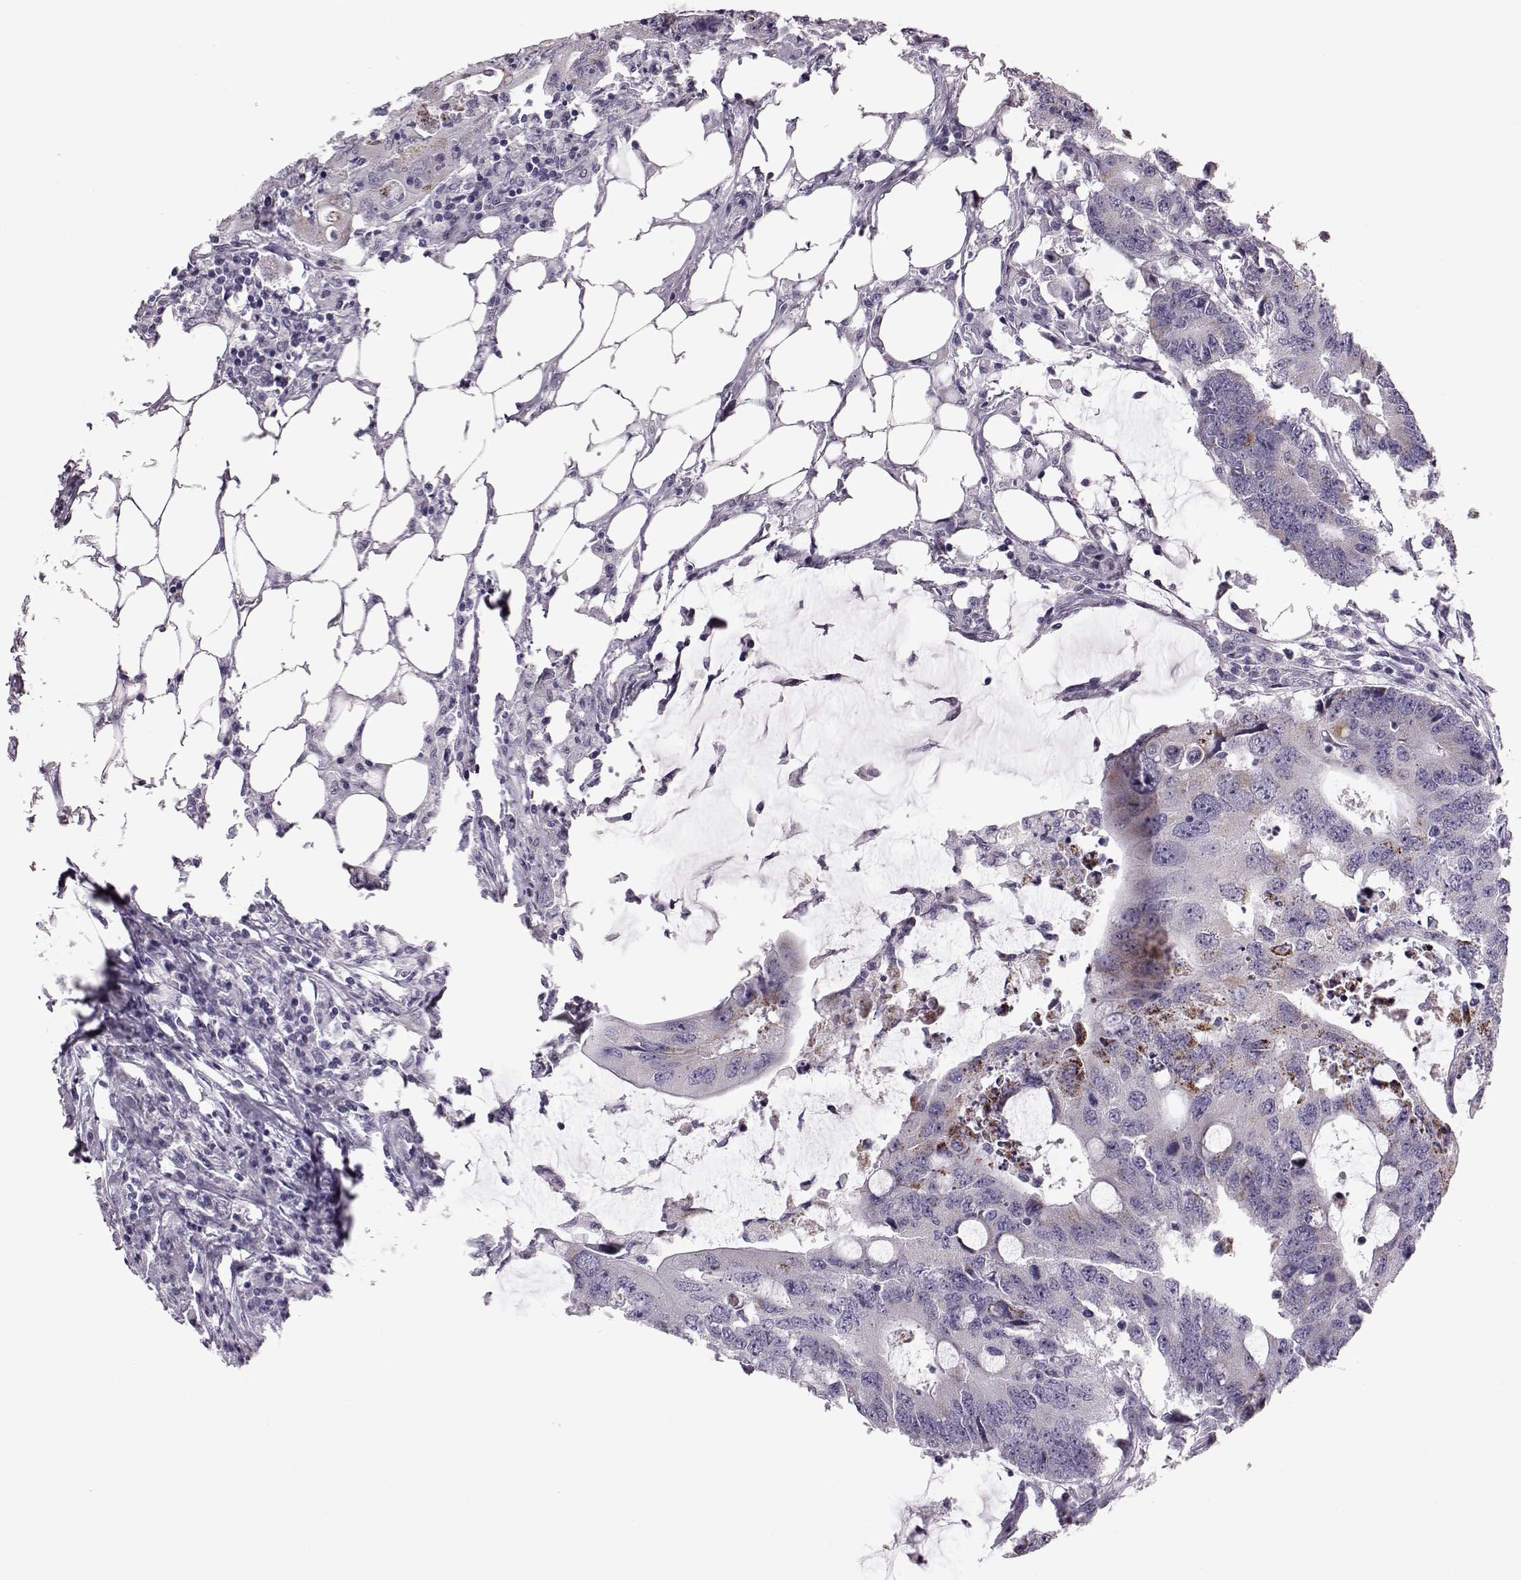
{"staining": {"intensity": "weak", "quantity": "<25%", "location": "cytoplasmic/membranous"}, "tissue": "colorectal cancer", "cell_type": "Tumor cells", "image_type": "cancer", "snomed": [{"axis": "morphology", "description": "Adenocarcinoma, NOS"}, {"axis": "topography", "description": "Colon"}], "caption": "Micrograph shows no protein expression in tumor cells of colorectal cancer (adenocarcinoma) tissue.", "gene": "RIMS2", "patient": {"sex": "male", "age": 71}}